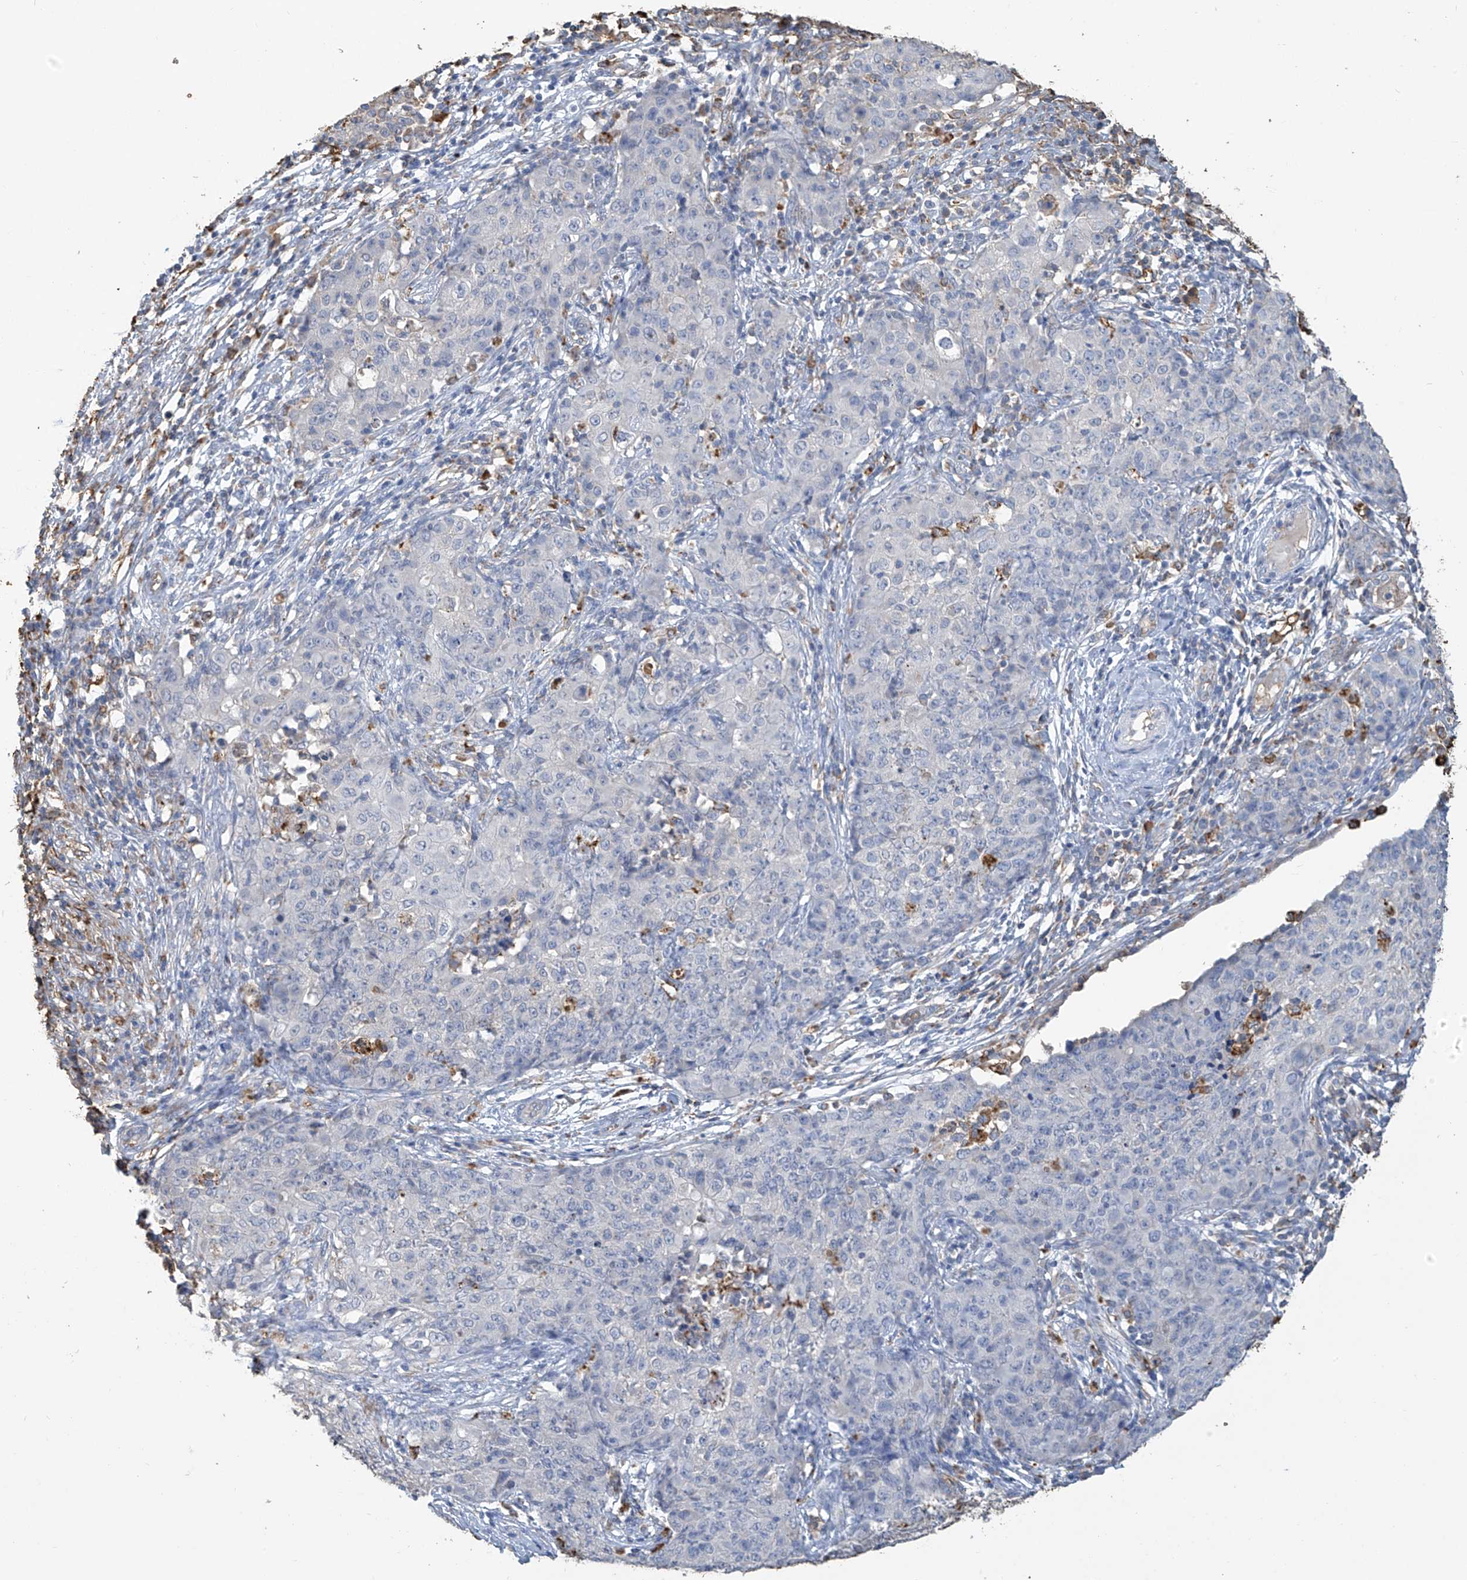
{"staining": {"intensity": "negative", "quantity": "none", "location": "none"}, "tissue": "ovarian cancer", "cell_type": "Tumor cells", "image_type": "cancer", "snomed": [{"axis": "morphology", "description": "Carcinoma, endometroid"}, {"axis": "topography", "description": "Ovary"}], "caption": "Image shows no significant protein positivity in tumor cells of ovarian endometroid carcinoma.", "gene": "OGT", "patient": {"sex": "female", "age": 42}}